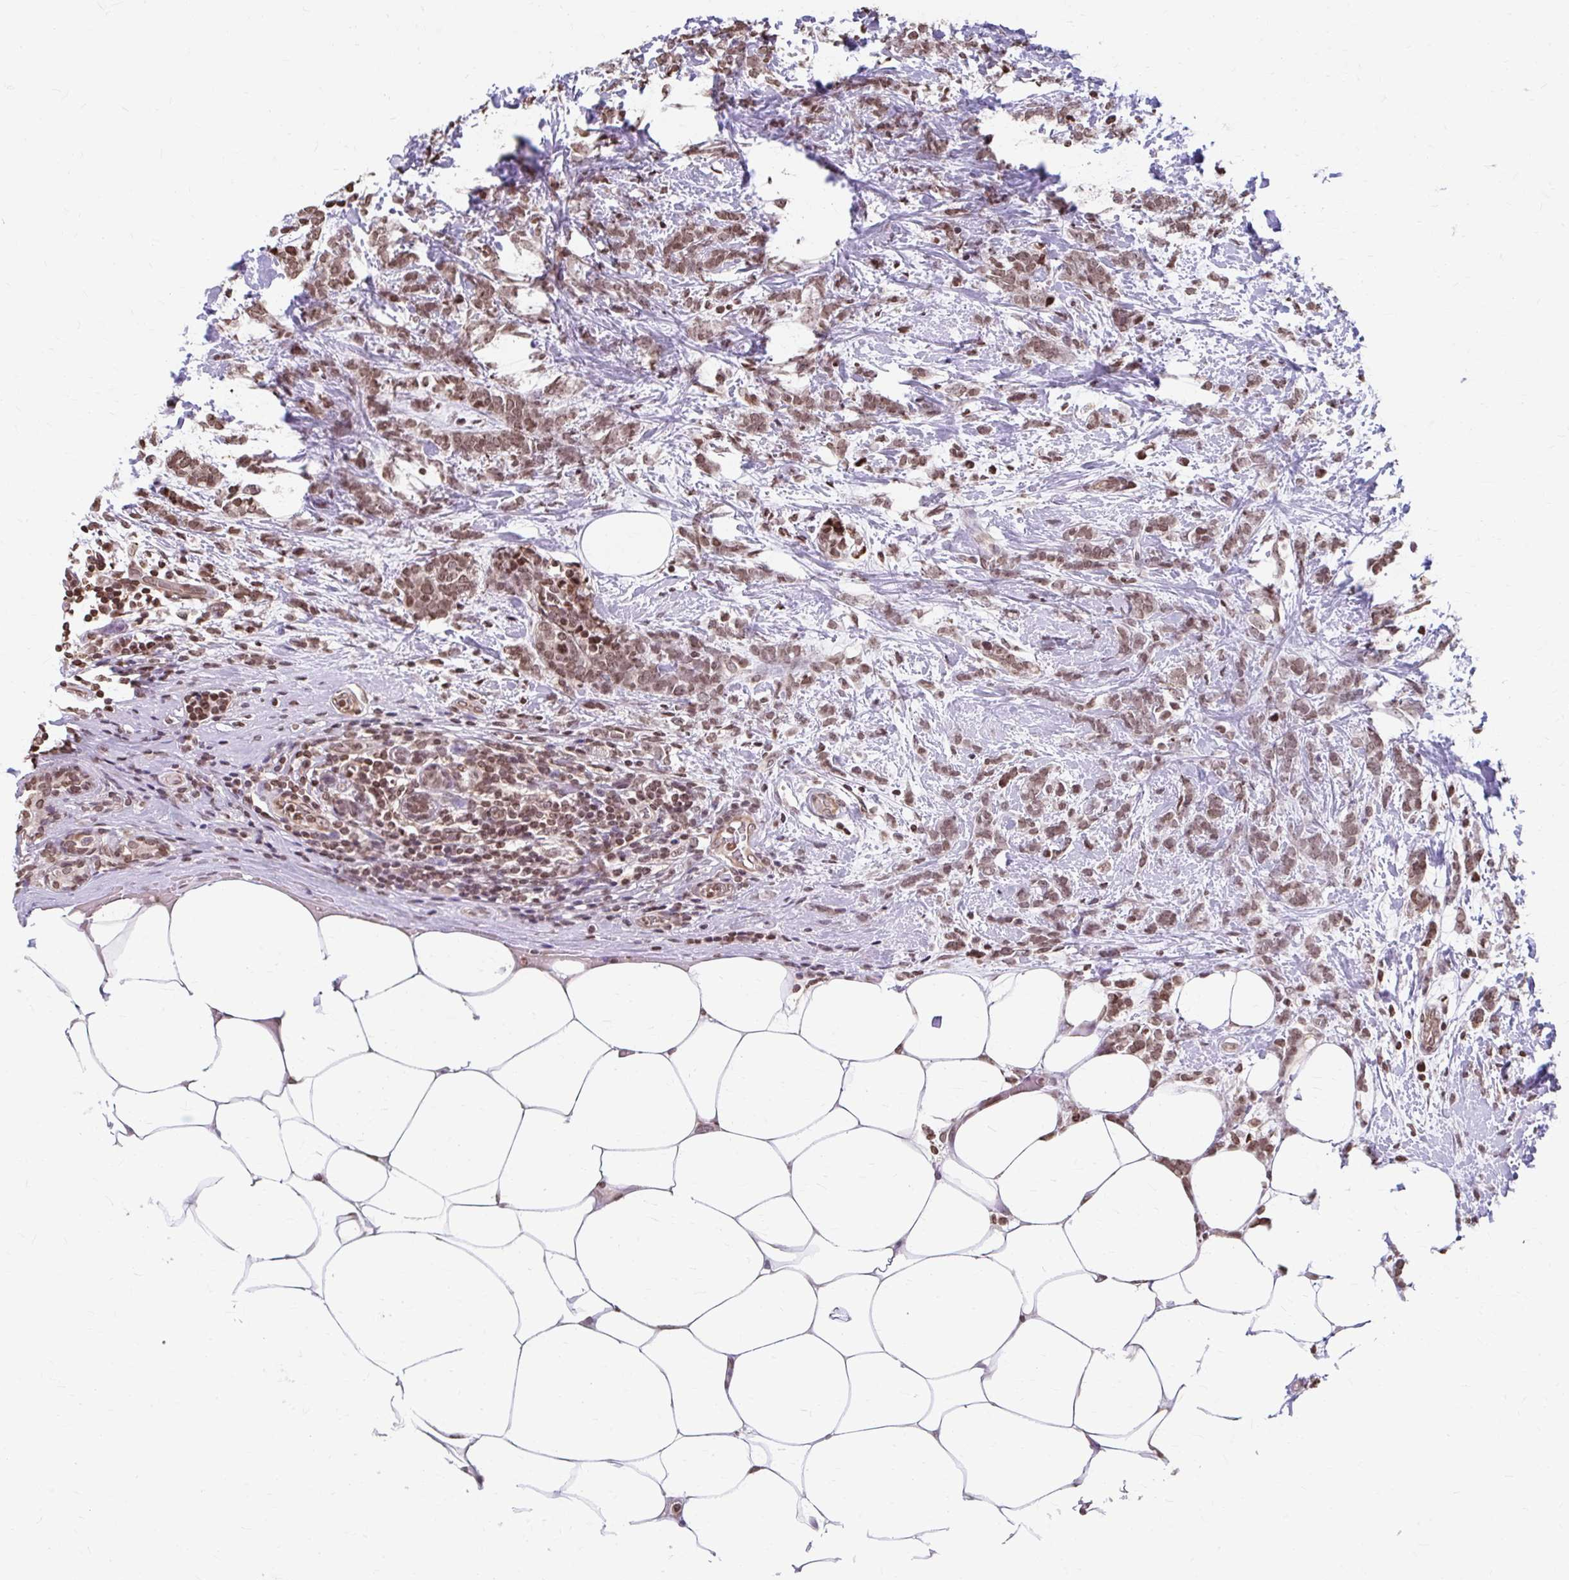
{"staining": {"intensity": "moderate", "quantity": ">75%", "location": "nuclear"}, "tissue": "breast cancer", "cell_type": "Tumor cells", "image_type": "cancer", "snomed": [{"axis": "morphology", "description": "Lobular carcinoma"}, {"axis": "topography", "description": "Breast"}], "caption": "Breast cancer was stained to show a protein in brown. There is medium levels of moderate nuclear expression in approximately >75% of tumor cells. The protein of interest is shown in brown color, while the nuclei are stained blue.", "gene": "ORC3", "patient": {"sex": "female", "age": 58}}